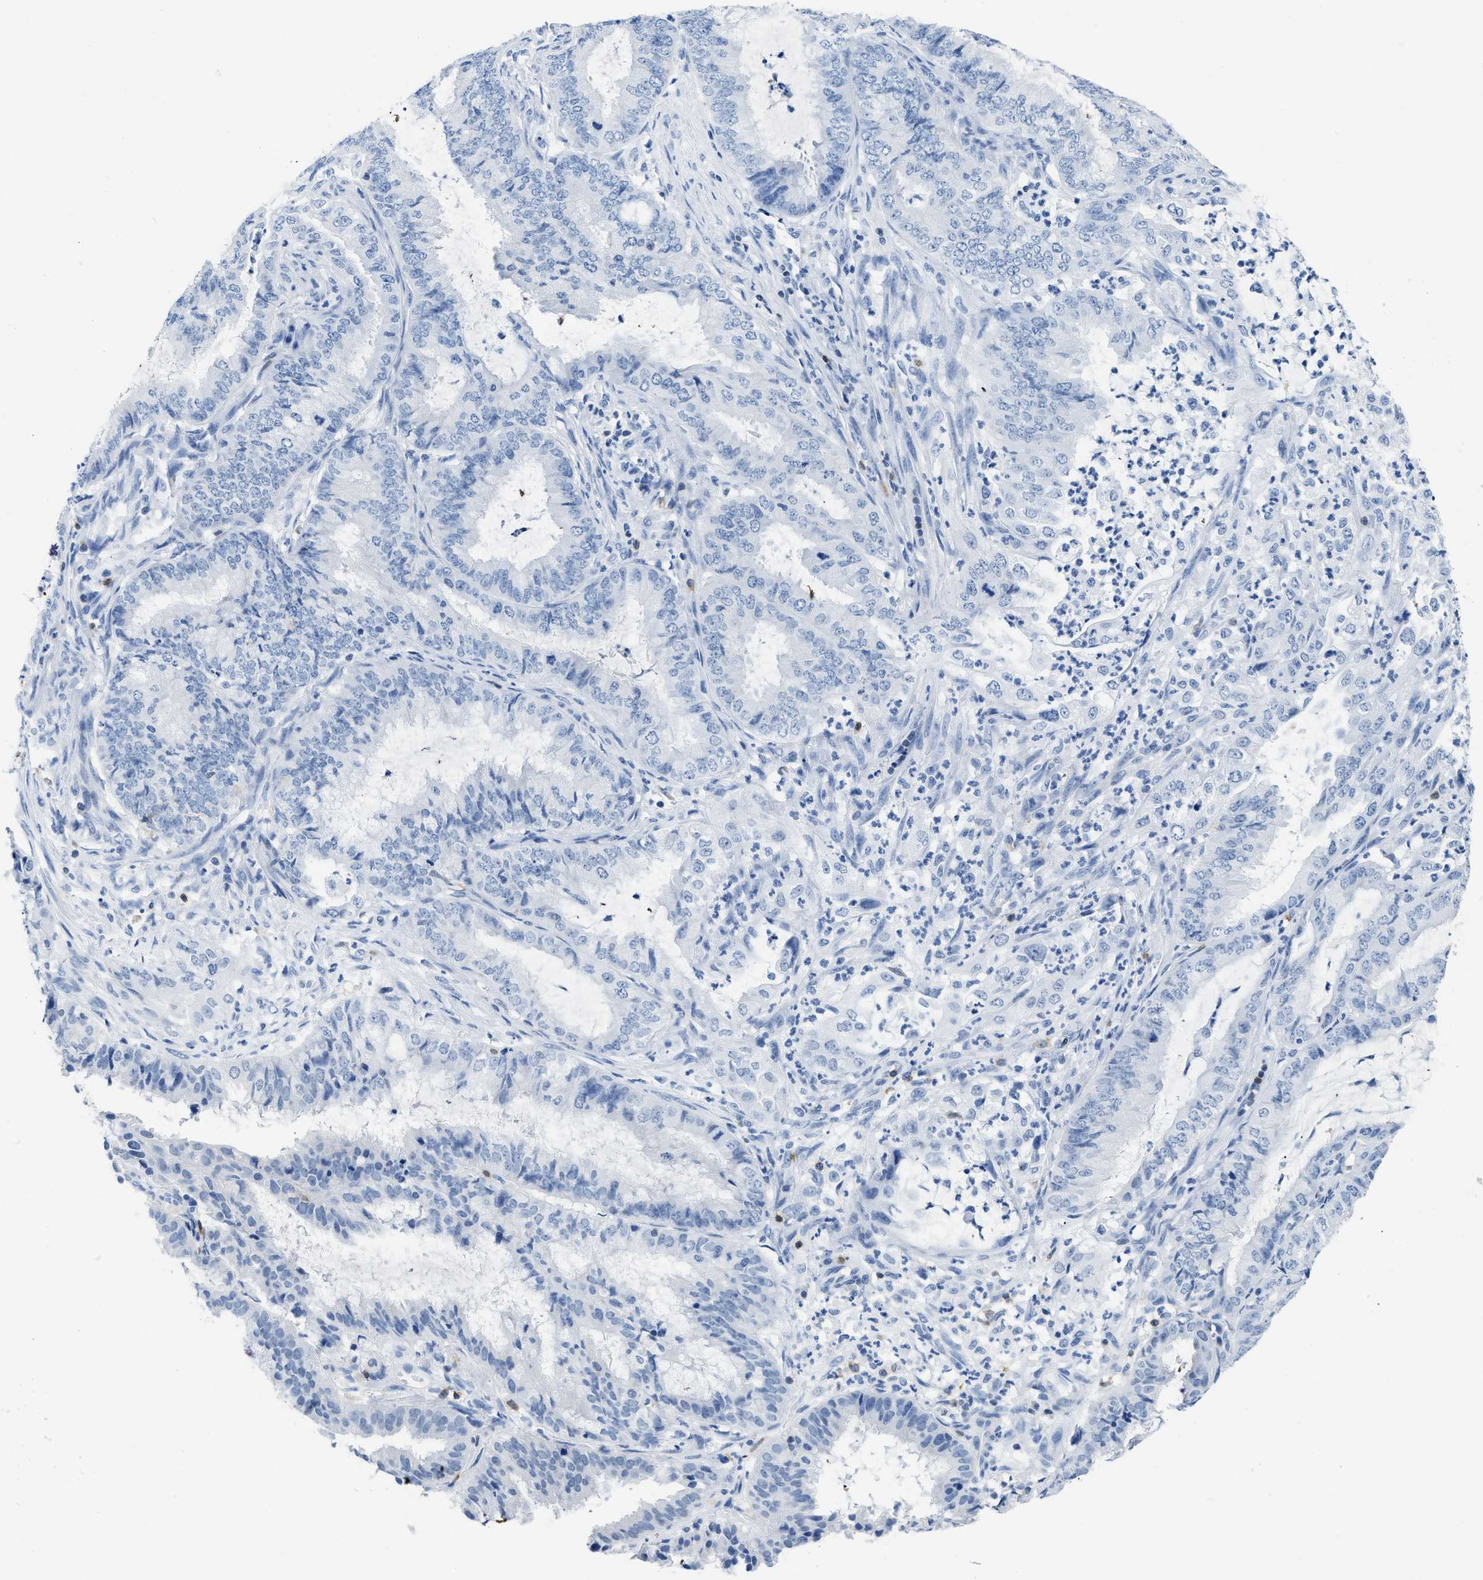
{"staining": {"intensity": "negative", "quantity": "none", "location": "none"}, "tissue": "endometrial cancer", "cell_type": "Tumor cells", "image_type": "cancer", "snomed": [{"axis": "morphology", "description": "Adenocarcinoma, NOS"}, {"axis": "topography", "description": "Endometrium"}], "caption": "A histopathology image of human endometrial adenocarcinoma is negative for staining in tumor cells.", "gene": "NFATC2", "patient": {"sex": "female", "age": 51}}